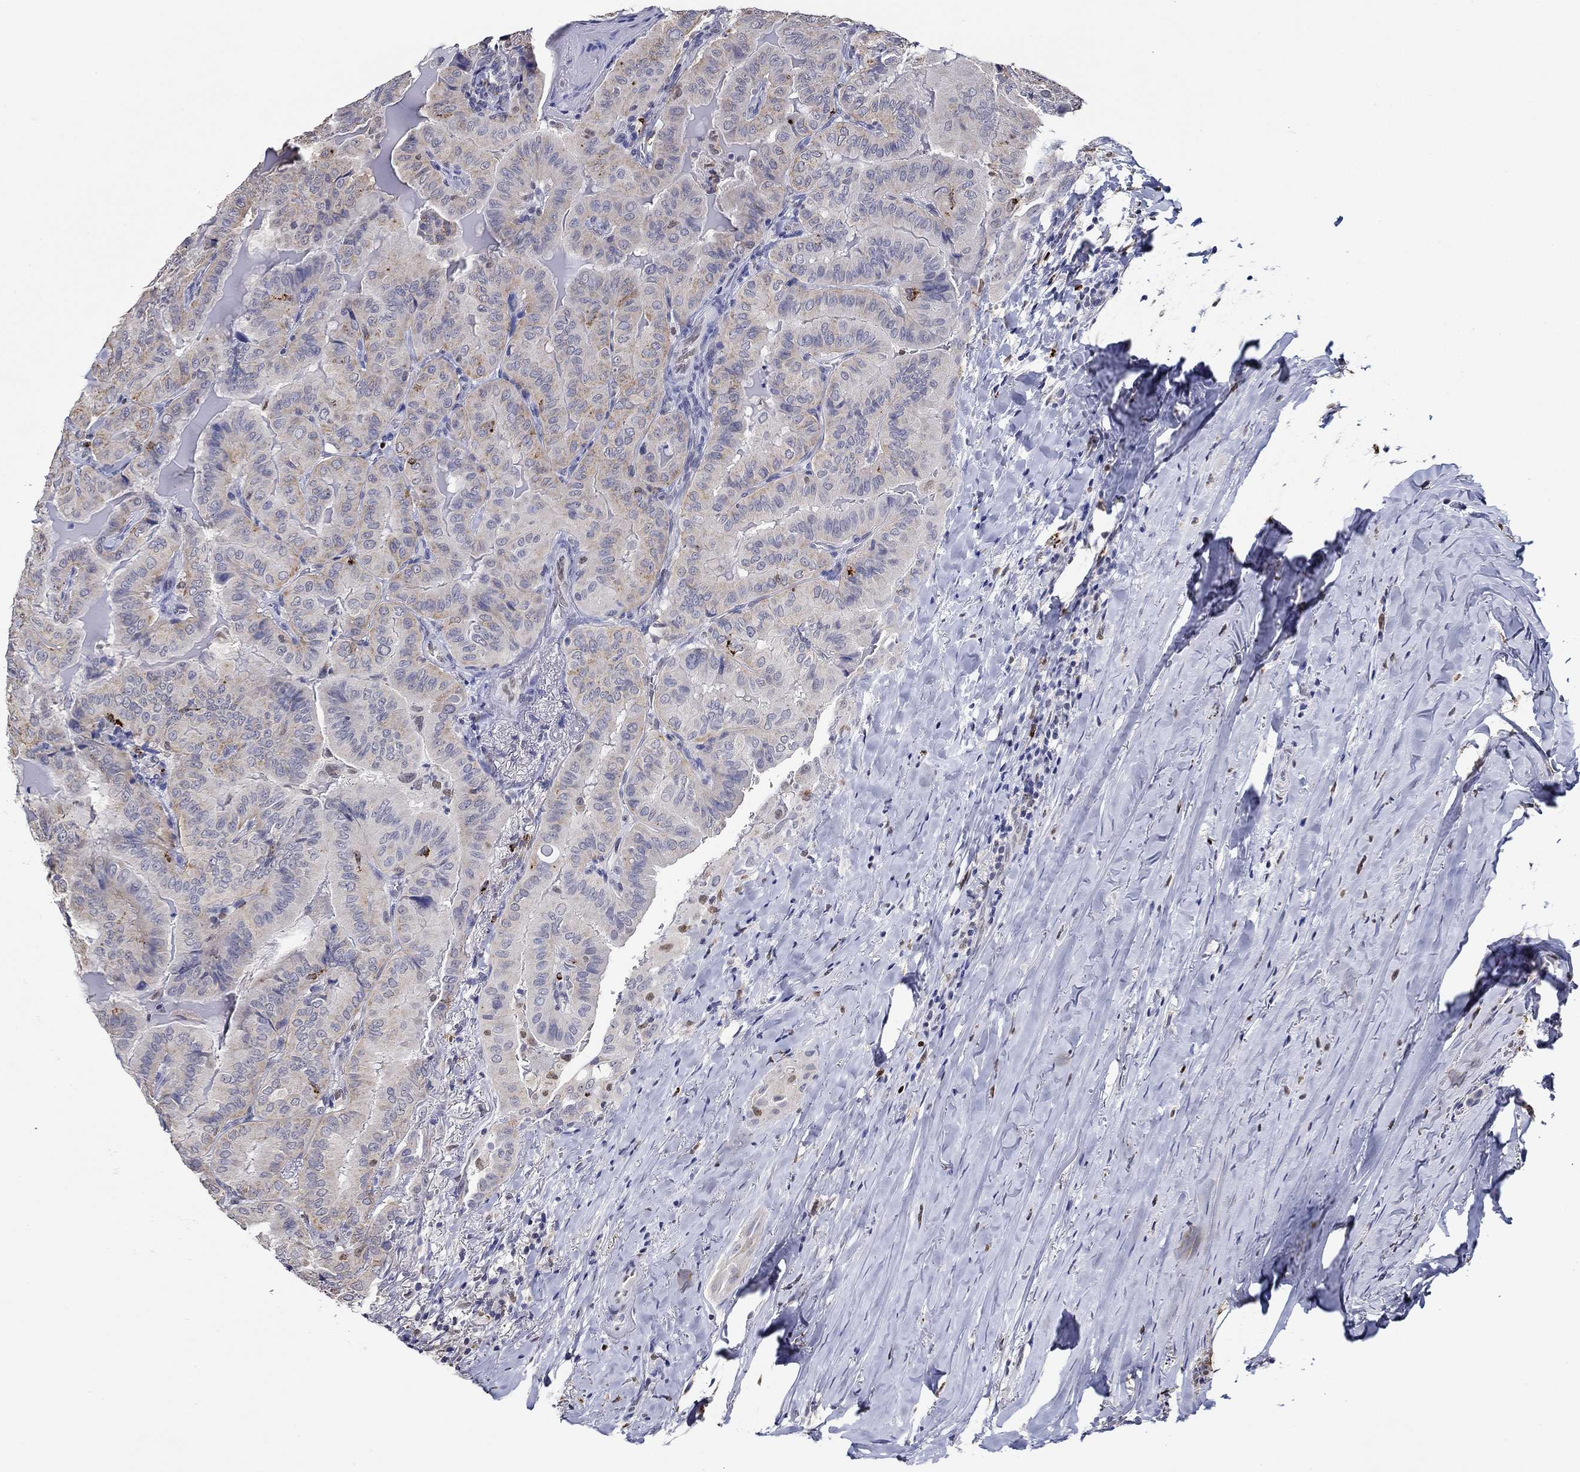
{"staining": {"intensity": "moderate", "quantity": "<25%", "location": "cytoplasmic/membranous"}, "tissue": "thyroid cancer", "cell_type": "Tumor cells", "image_type": "cancer", "snomed": [{"axis": "morphology", "description": "Papillary adenocarcinoma, NOS"}, {"axis": "topography", "description": "Thyroid gland"}], "caption": "There is low levels of moderate cytoplasmic/membranous staining in tumor cells of thyroid cancer, as demonstrated by immunohistochemical staining (brown color).", "gene": "GATA2", "patient": {"sex": "female", "age": 68}}